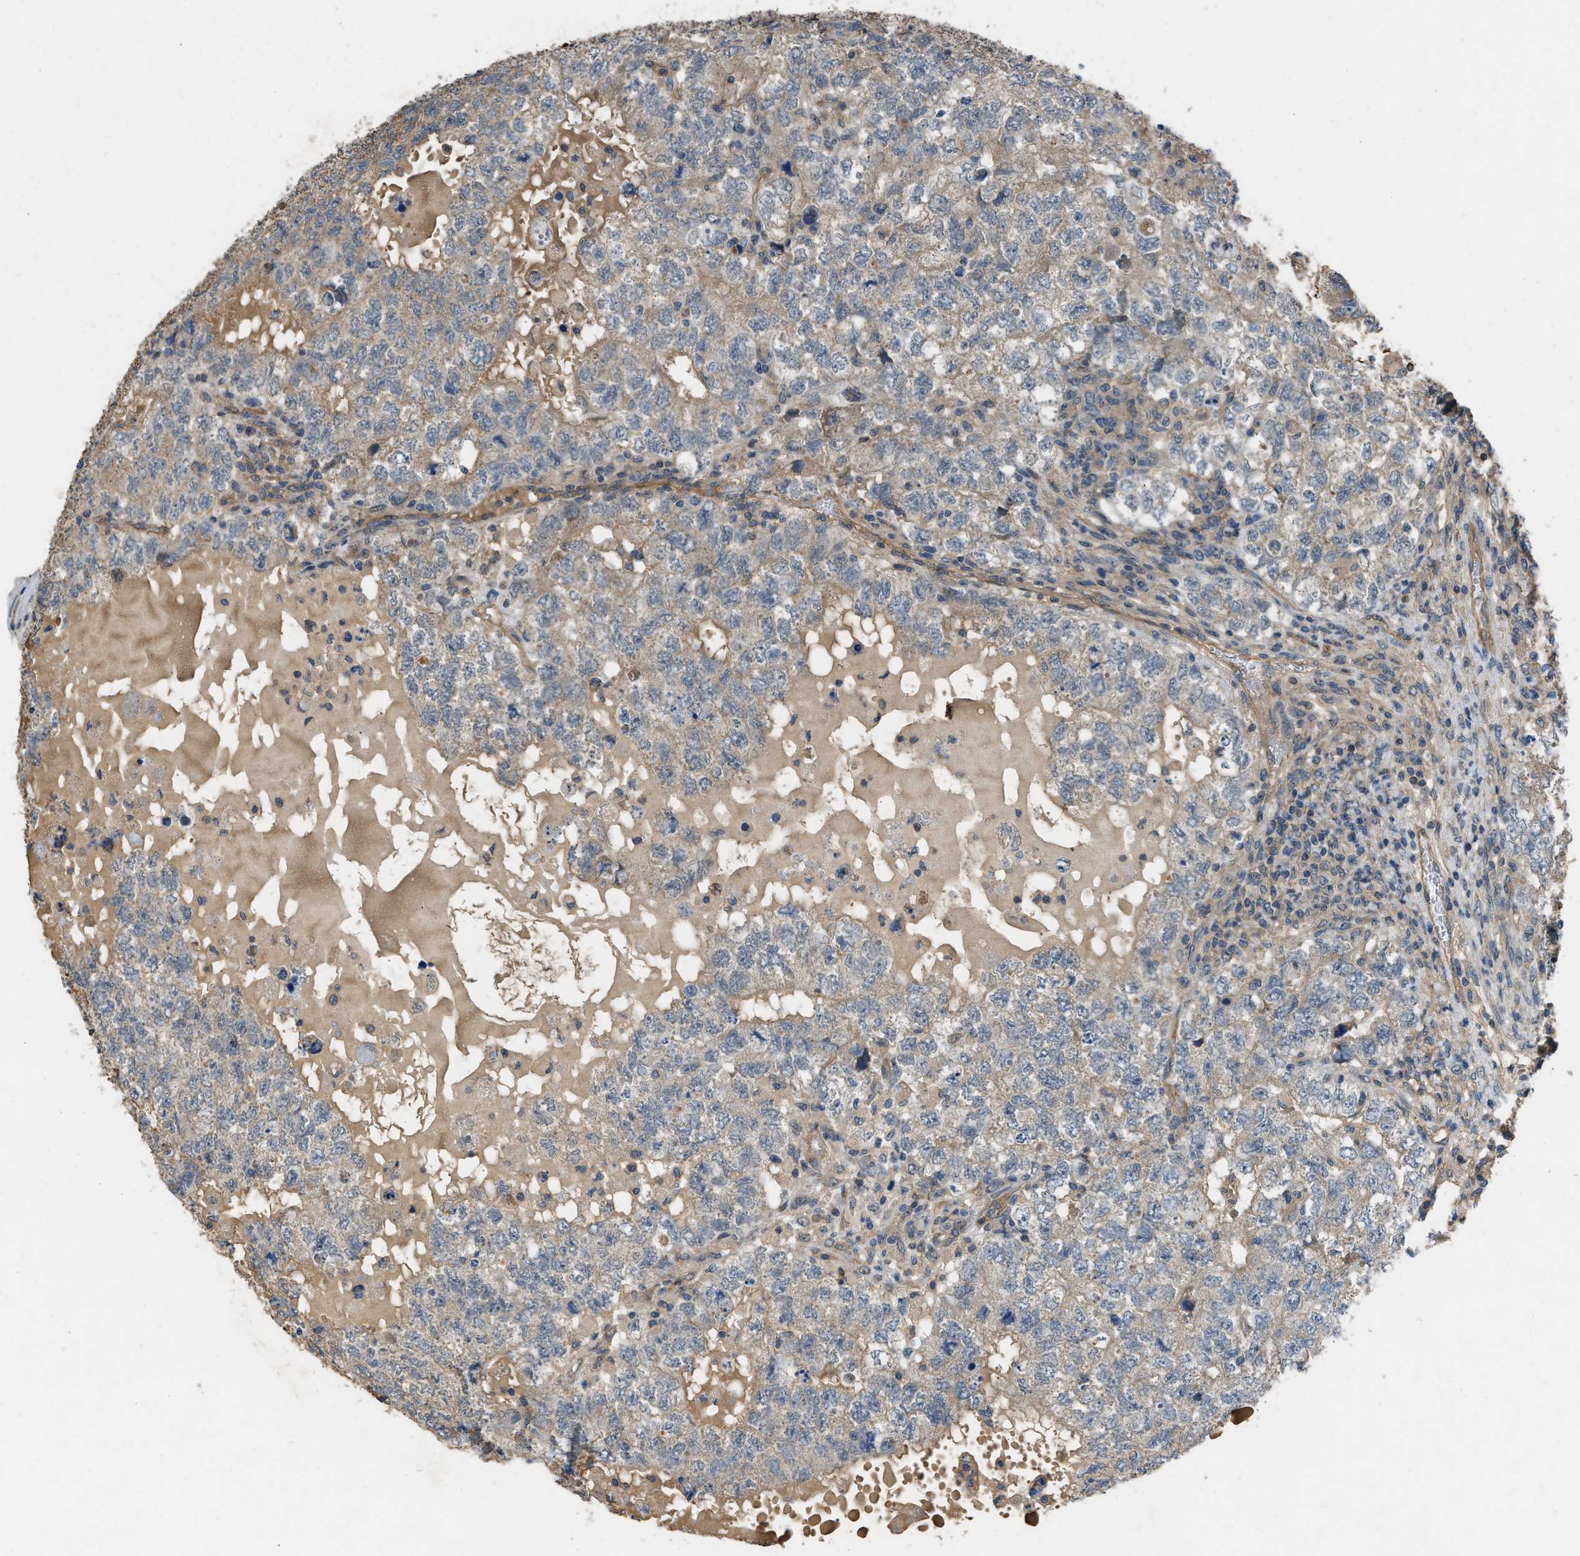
{"staining": {"intensity": "negative", "quantity": "none", "location": "none"}, "tissue": "testis cancer", "cell_type": "Tumor cells", "image_type": "cancer", "snomed": [{"axis": "morphology", "description": "Carcinoma, Embryonal, NOS"}, {"axis": "topography", "description": "Testis"}], "caption": "The immunohistochemistry histopathology image has no significant positivity in tumor cells of embryonal carcinoma (testis) tissue.", "gene": "PPP3CA", "patient": {"sex": "male", "age": 36}}